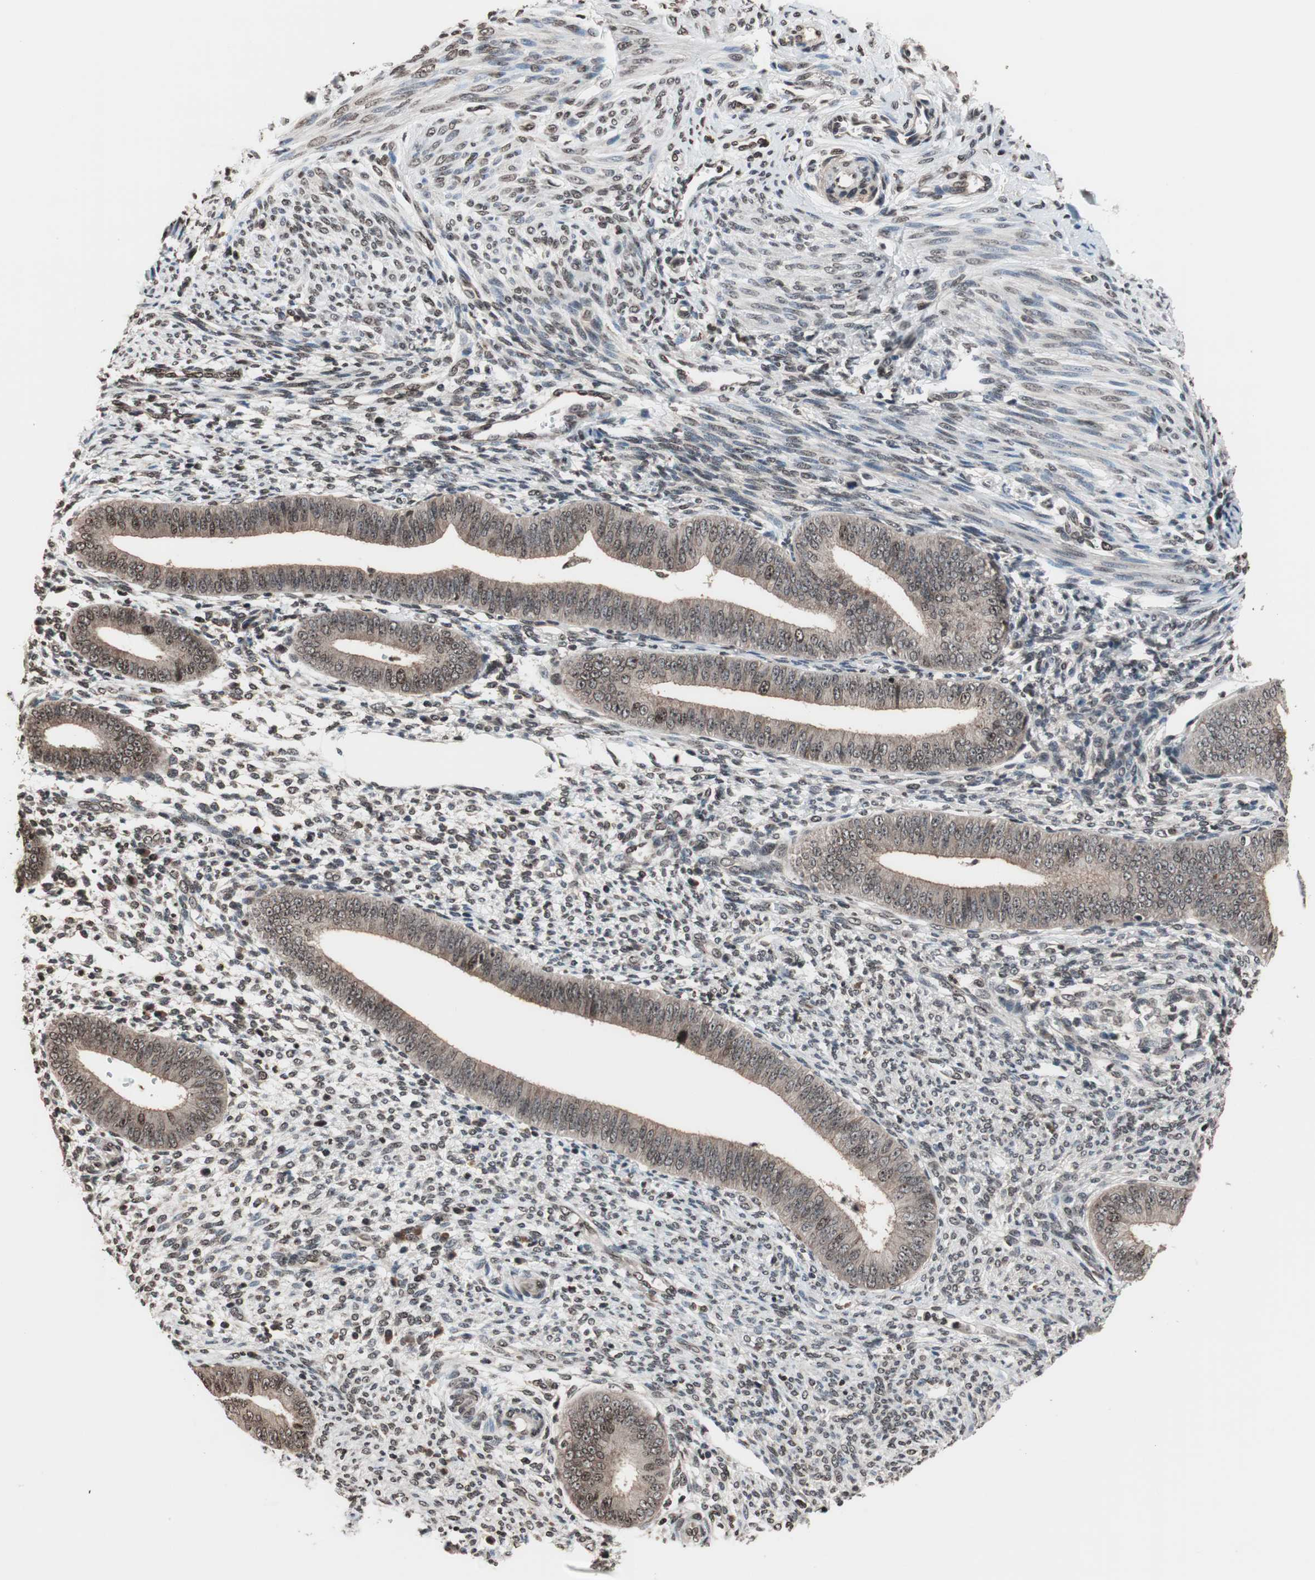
{"staining": {"intensity": "weak", "quantity": ">75%", "location": "nuclear"}, "tissue": "endometrium", "cell_type": "Cells in endometrial stroma", "image_type": "normal", "snomed": [{"axis": "morphology", "description": "Normal tissue, NOS"}, {"axis": "topography", "description": "Endometrium"}], "caption": "About >75% of cells in endometrial stroma in normal endometrium exhibit weak nuclear protein positivity as visualized by brown immunohistochemical staining.", "gene": "RFC1", "patient": {"sex": "female", "age": 35}}